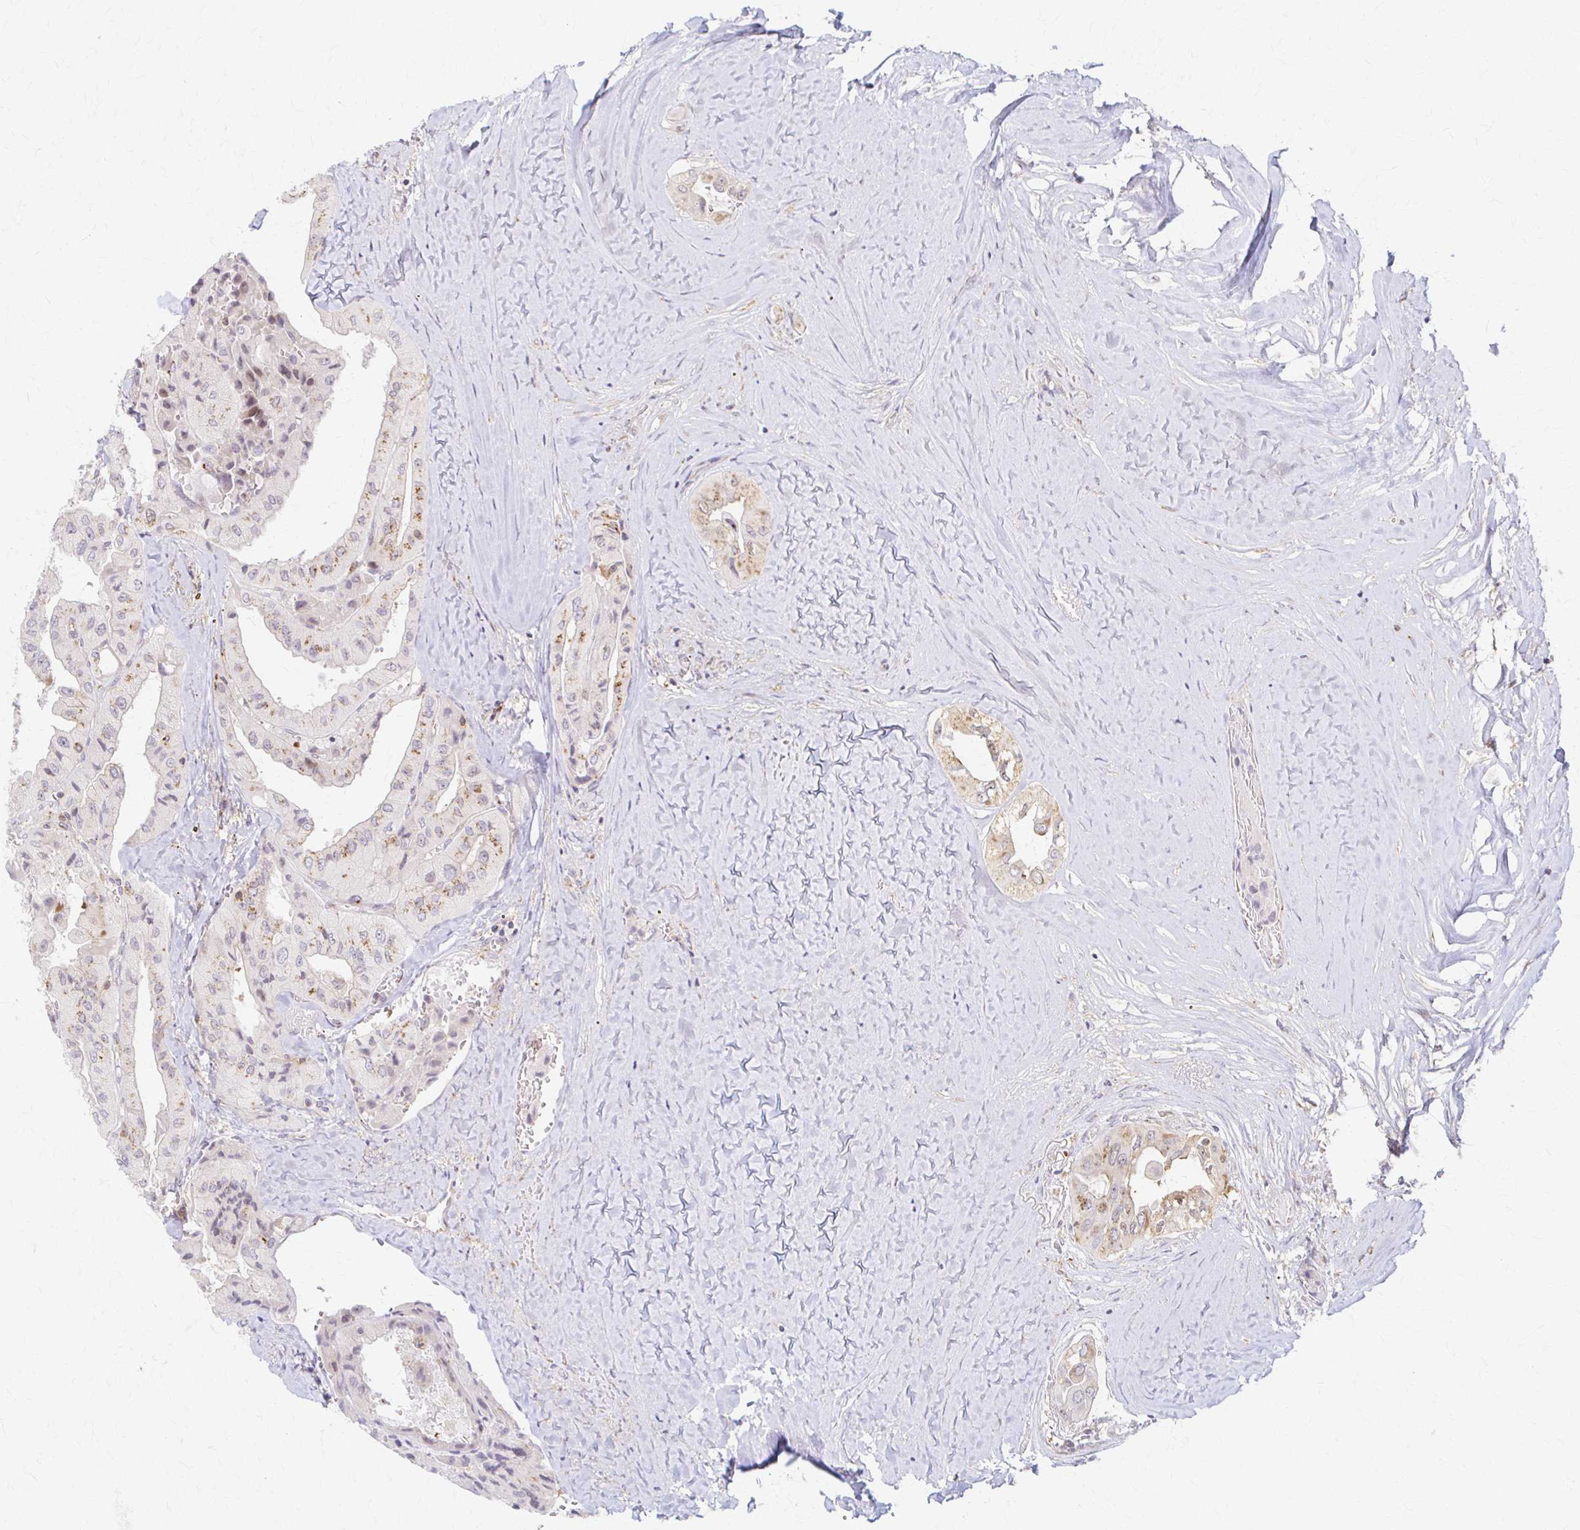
{"staining": {"intensity": "moderate", "quantity": "25%-75%", "location": "cytoplasmic/membranous"}, "tissue": "thyroid cancer", "cell_type": "Tumor cells", "image_type": "cancer", "snomed": [{"axis": "morphology", "description": "Normal tissue, NOS"}, {"axis": "morphology", "description": "Papillary adenocarcinoma, NOS"}, {"axis": "topography", "description": "Thyroid gland"}], "caption": "IHC of thyroid papillary adenocarcinoma demonstrates medium levels of moderate cytoplasmic/membranous staining in approximately 25%-75% of tumor cells.", "gene": "ARHGAP35", "patient": {"sex": "female", "age": 59}}